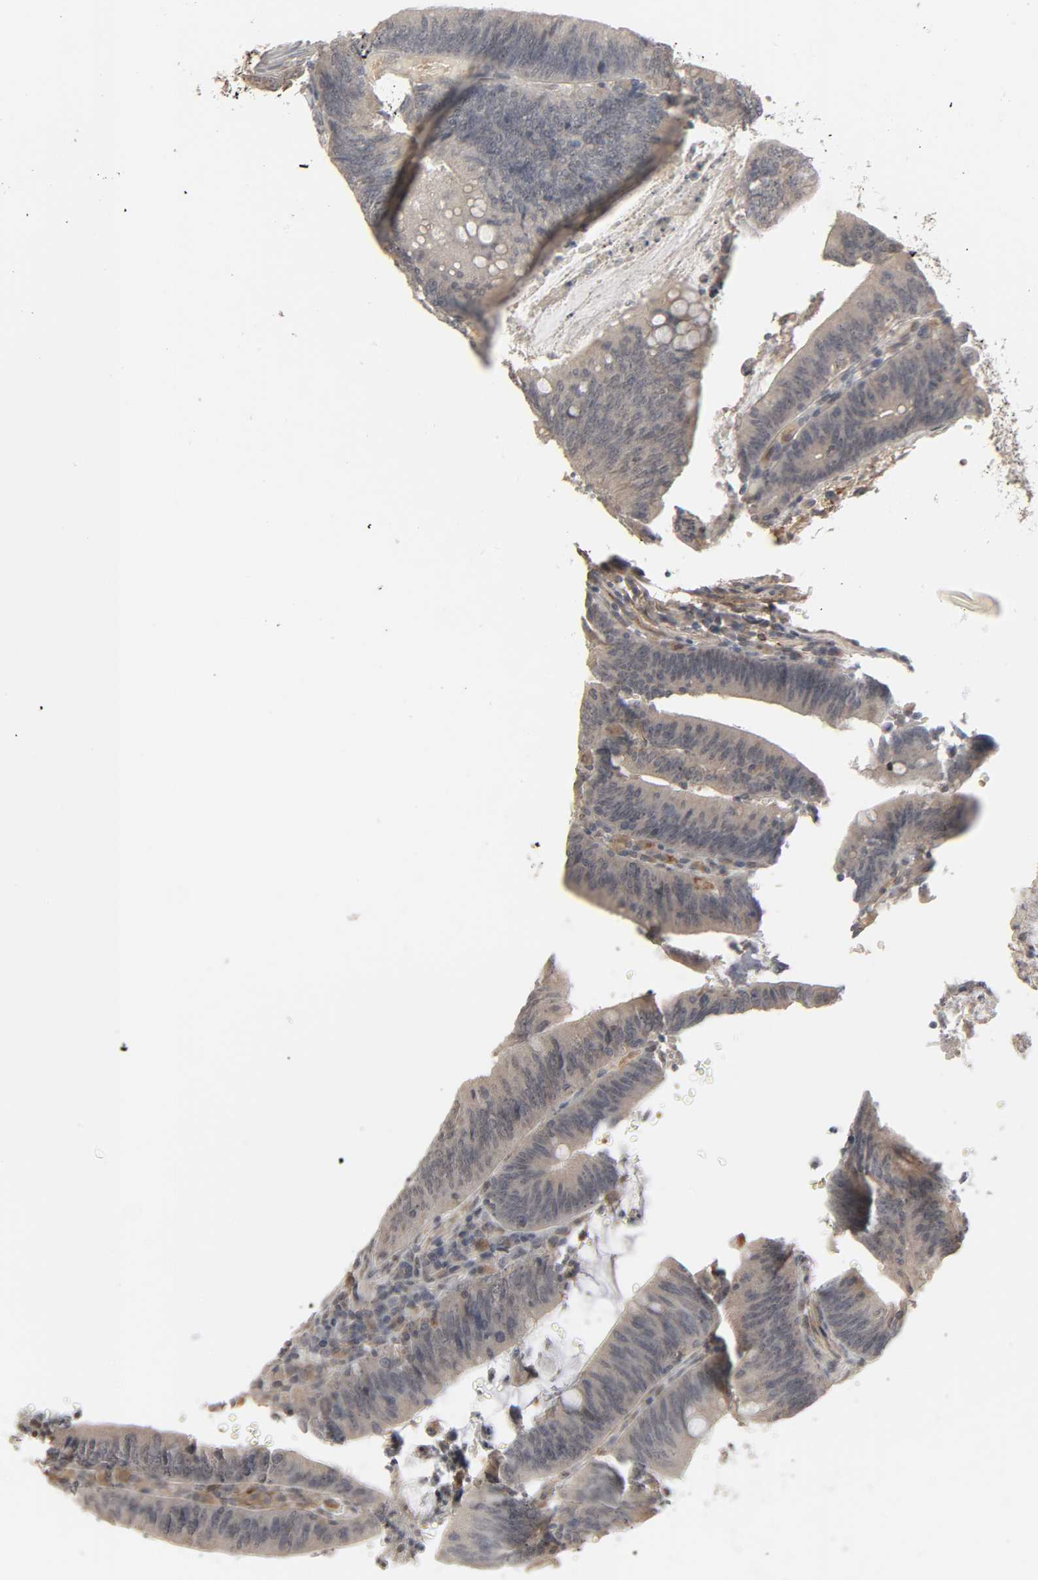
{"staining": {"intensity": "weak", "quantity": "25%-75%", "location": "cytoplasmic/membranous"}, "tissue": "colorectal cancer", "cell_type": "Tumor cells", "image_type": "cancer", "snomed": [{"axis": "morphology", "description": "Adenocarcinoma, NOS"}, {"axis": "topography", "description": "Rectum"}], "caption": "Brown immunohistochemical staining in human colorectal adenocarcinoma displays weak cytoplasmic/membranous positivity in approximately 25%-75% of tumor cells.", "gene": "ZNF222", "patient": {"sex": "female", "age": 66}}